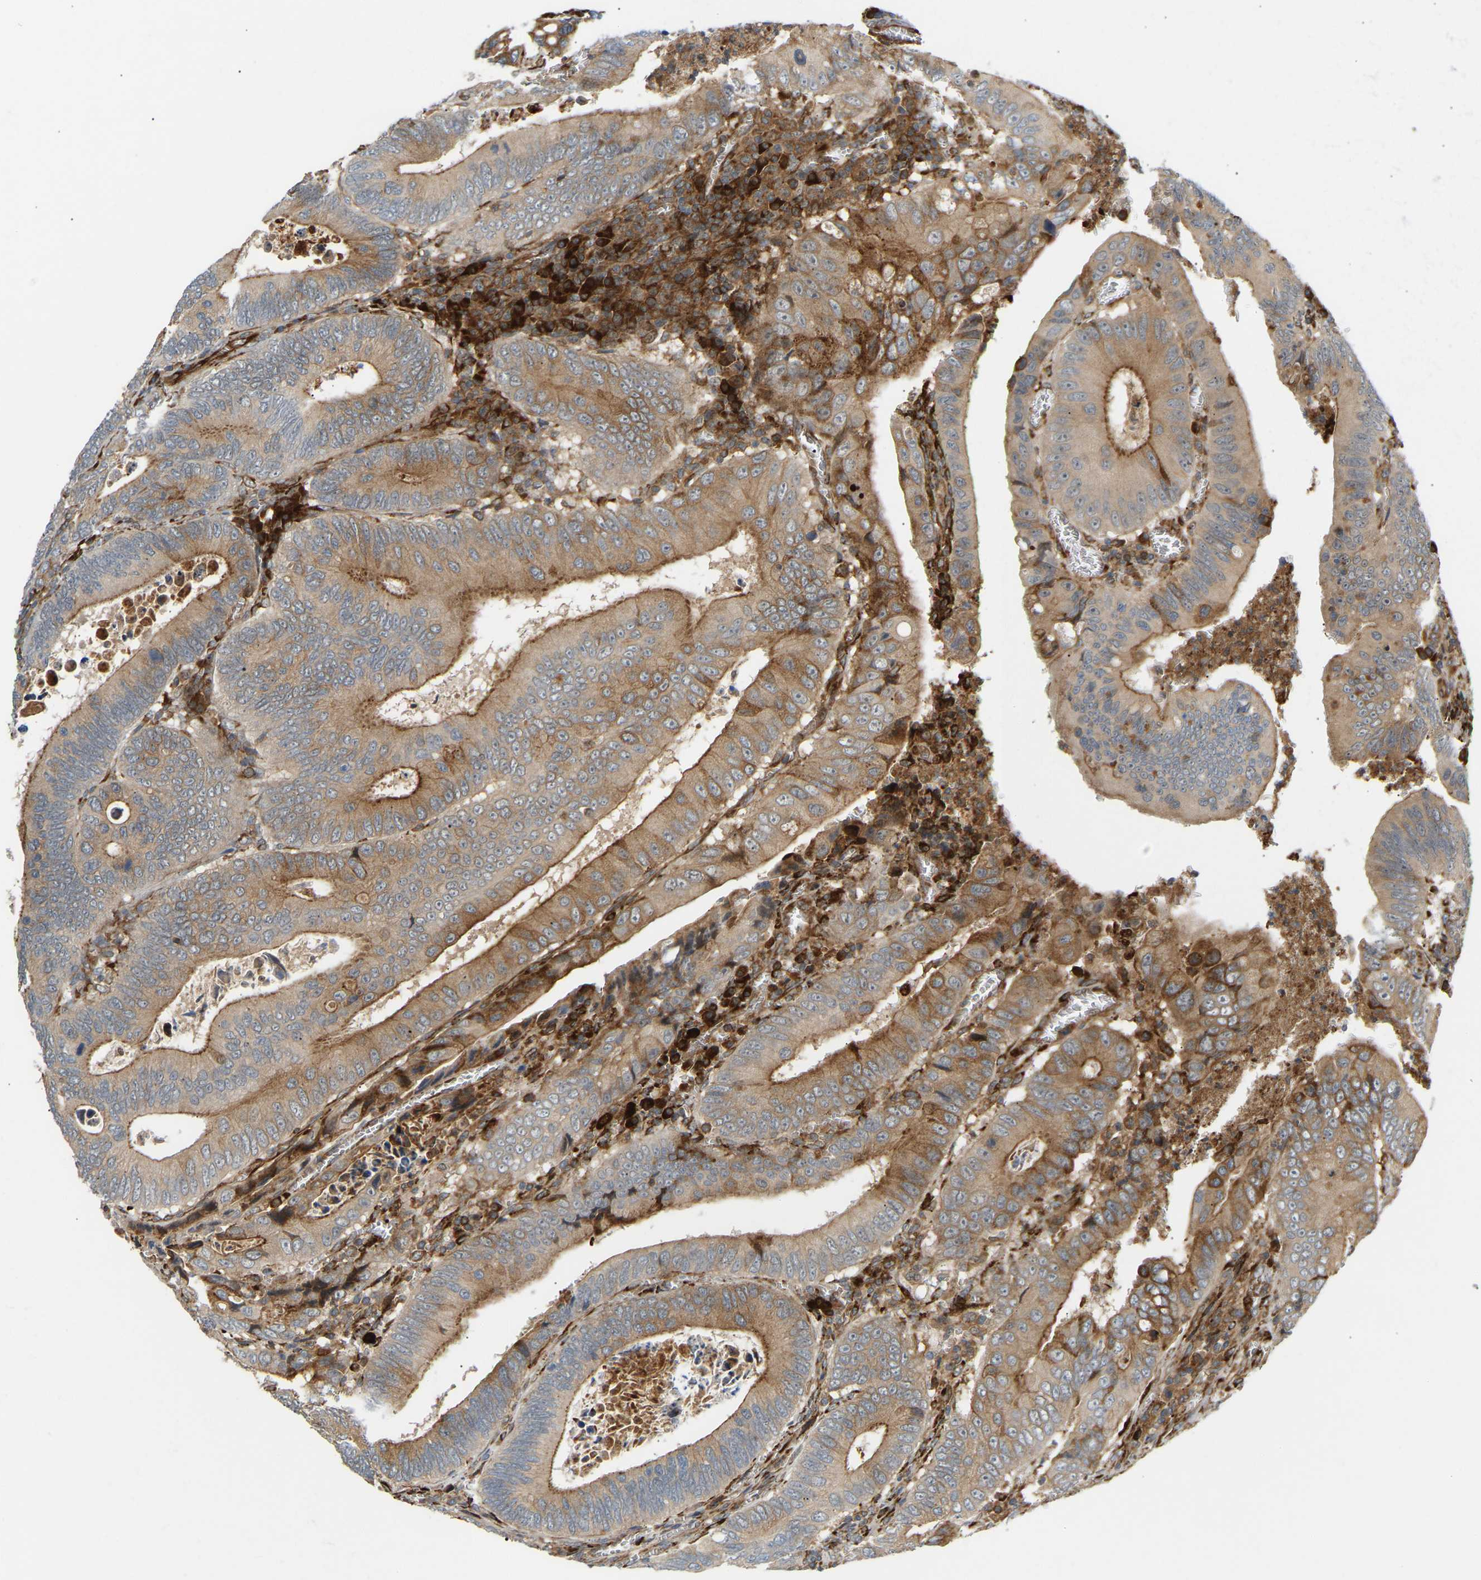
{"staining": {"intensity": "moderate", "quantity": ">75%", "location": "cytoplasmic/membranous"}, "tissue": "colorectal cancer", "cell_type": "Tumor cells", "image_type": "cancer", "snomed": [{"axis": "morphology", "description": "Inflammation, NOS"}, {"axis": "morphology", "description": "Adenocarcinoma, NOS"}, {"axis": "topography", "description": "Colon"}], "caption": "Immunohistochemistry (DAB (3,3'-diaminobenzidine)) staining of colorectal cancer (adenocarcinoma) demonstrates moderate cytoplasmic/membranous protein positivity in about >75% of tumor cells.", "gene": "PLCG2", "patient": {"sex": "male", "age": 72}}